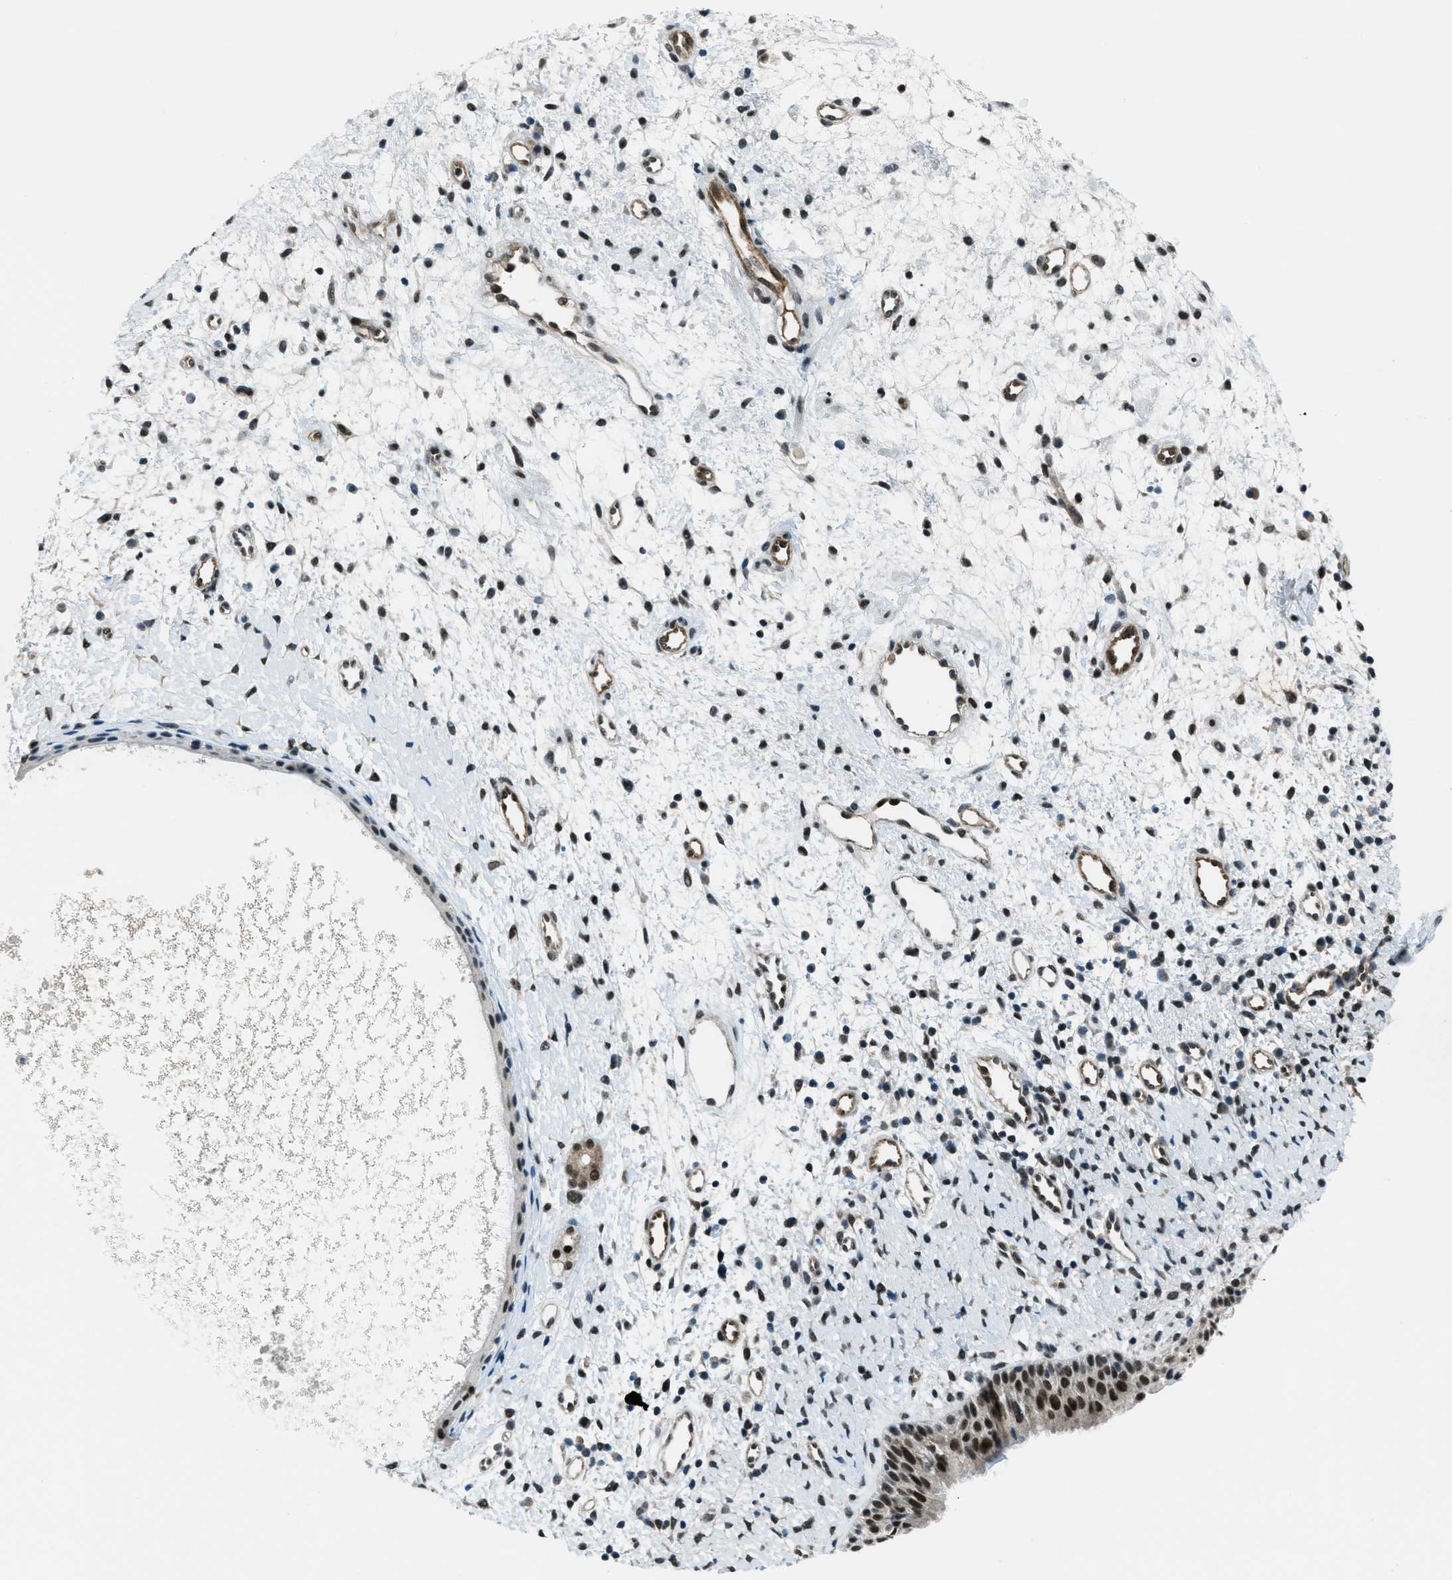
{"staining": {"intensity": "moderate", "quantity": "25%-75%", "location": "nuclear"}, "tissue": "nasopharynx", "cell_type": "Respiratory epithelial cells", "image_type": "normal", "snomed": [{"axis": "morphology", "description": "Normal tissue, NOS"}, {"axis": "topography", "description": "Nasopharynx"}], "caption": "This histopathology image shows IHC staining of benign human nasopharynx, with medium moderate nuclear expression in approximately 25%-75% of respiratory epithelial cells.", "gene": "KLF6", "patient": {"sex": "male", "age": 22}}